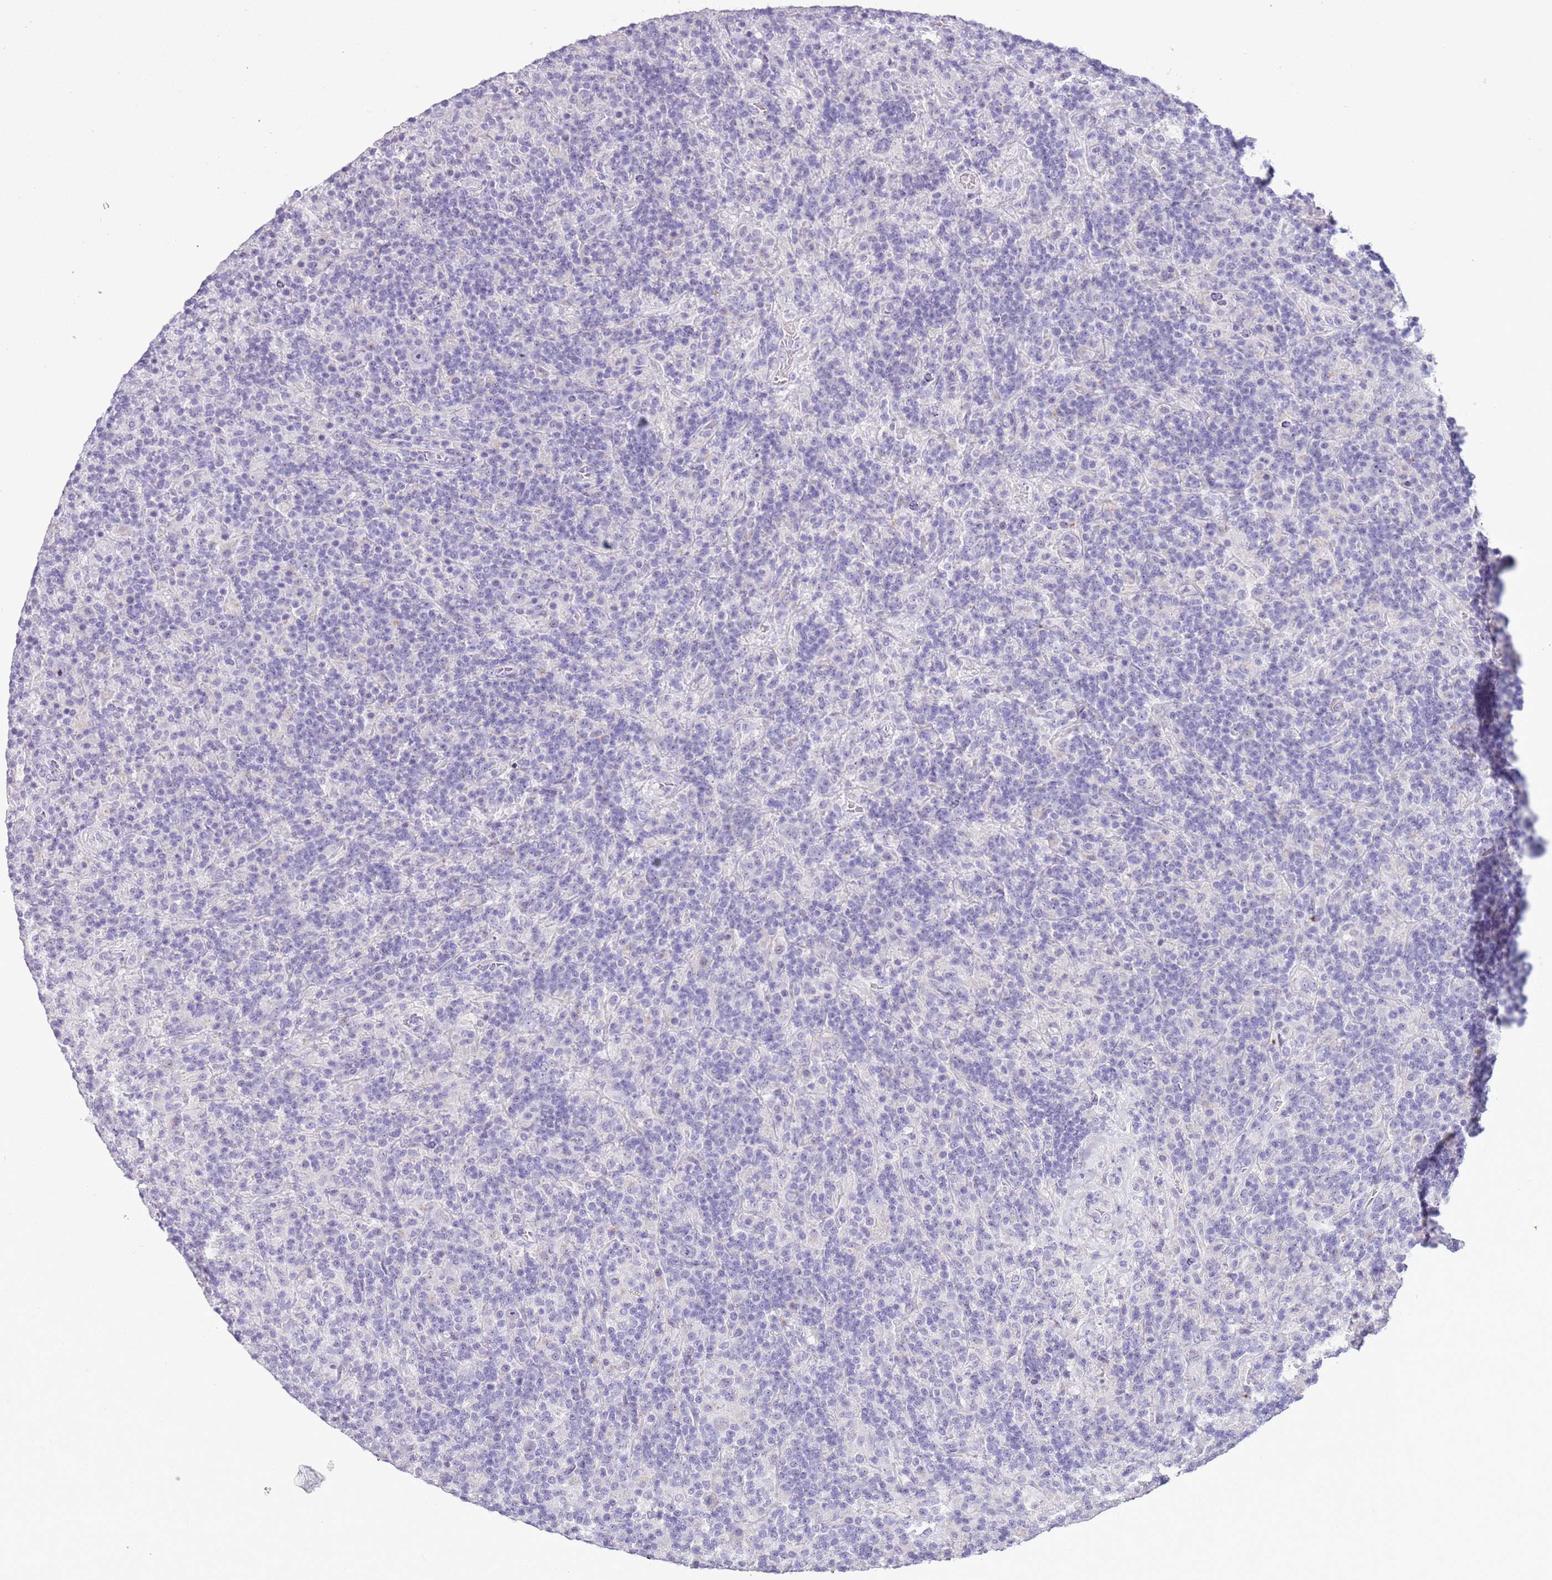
{"staining": {"intensity": "negative", "quantity": "none", "location": "none"}, "tissue": "lymphoma", "cell_type": "Tumor cells", "image_type": "cancer", "snomed": [{"axis": "morphology", "description": "Hodgkin's disease, NOS"}, {"axis": "topography", "description": "Lymph node"}], "caption": "IHC of human lymphoma exhibits no expression in tumor cells. (DAB (3,3'-diaminobenzidine) immunohistochemistry (IHC) visualized using brightfield microscopy, high magnification).", "gene": "NBPF6", "patient": {"sex": "male", "age": 70}}